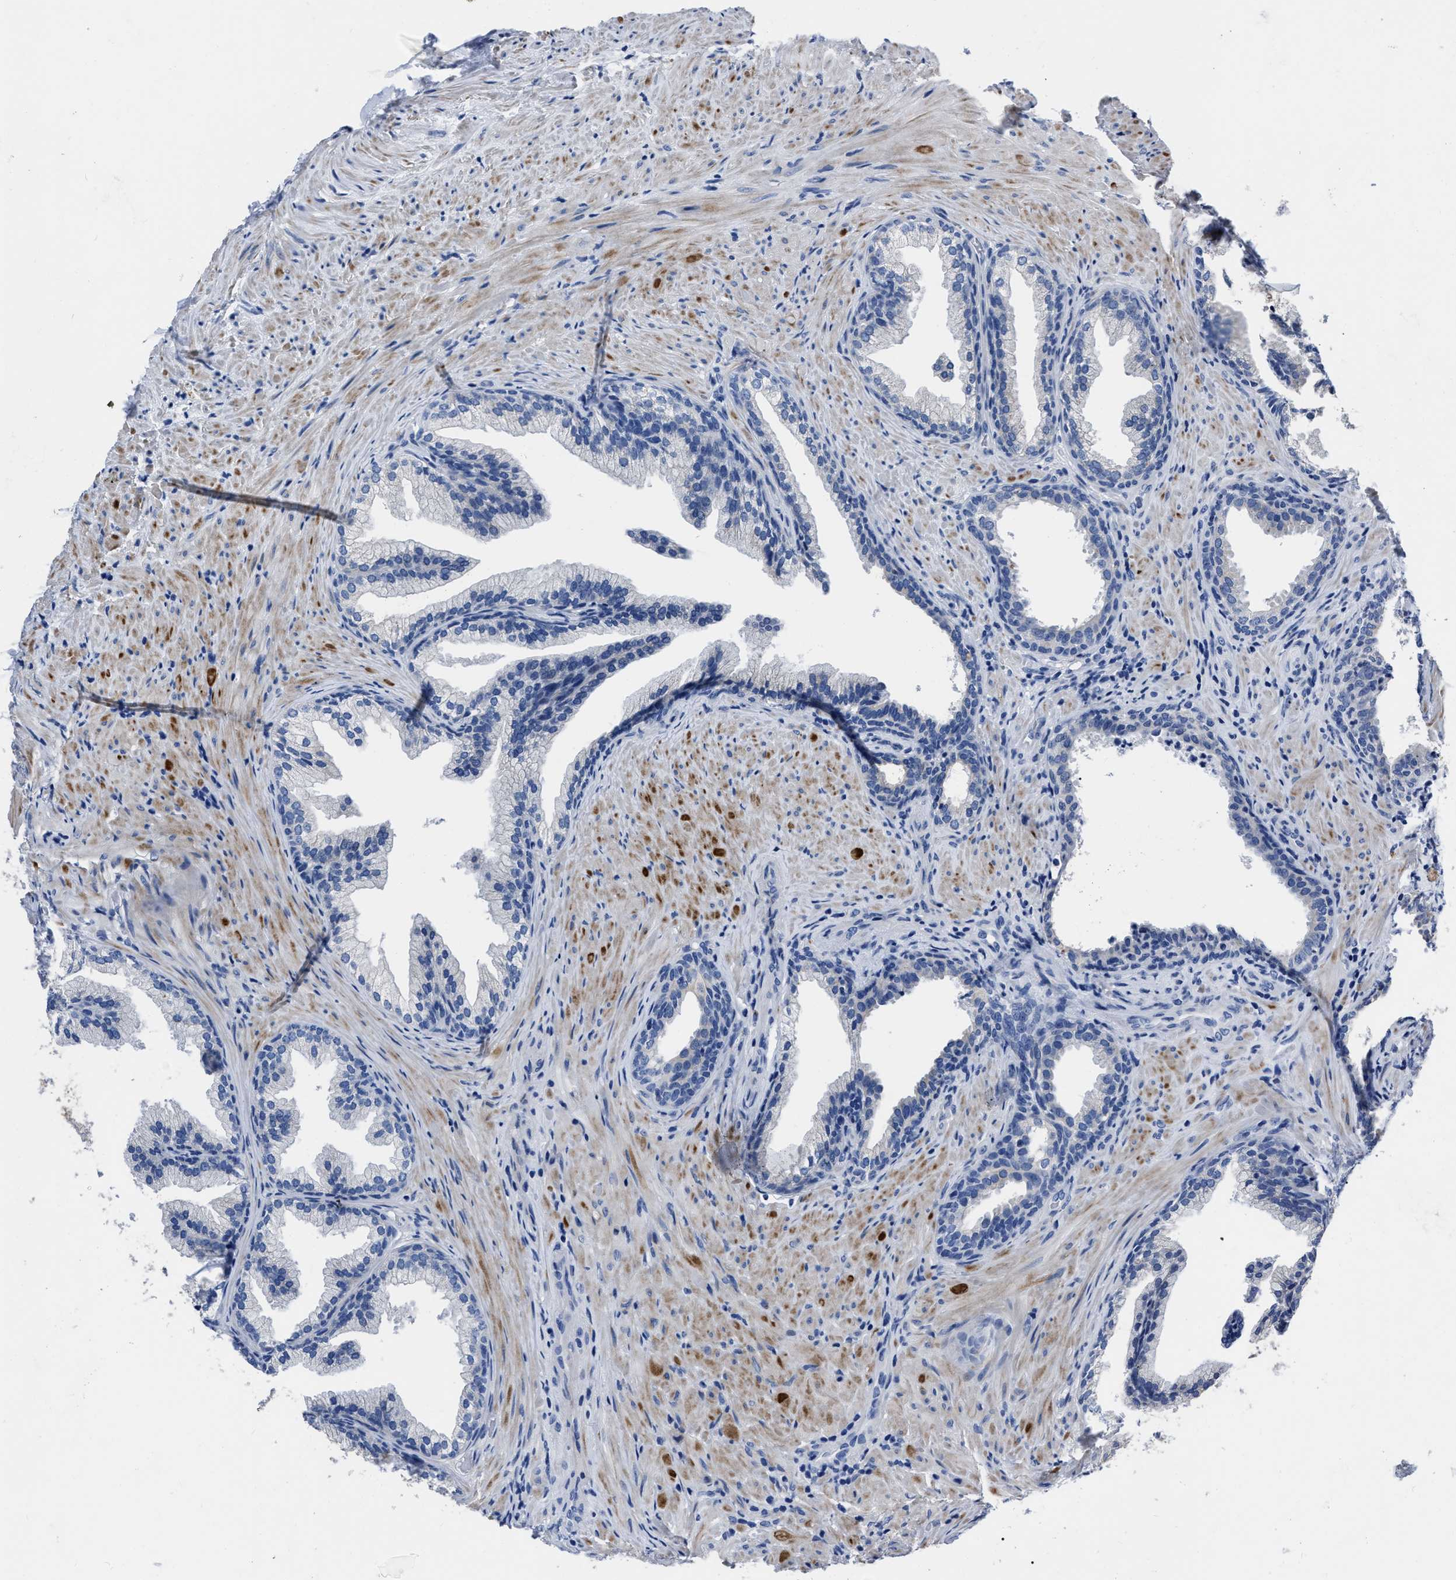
{"staining": {"intensity": "negative", "quantity": "none", "location": "none"}, "tissue": "prostate", "cell_type": "Glandular cells", "image_type": "normal", "snomed": [{"axis": "morphology", "description": "Normal tissue, NOS"}, {"axis": "topography", "description": "Prostate"}], "caption": "IHC of unremarkable human prostate exhibits no staining in glandular cells.", "gene": "MOV10L1", "patient": {"sex": "male", "age": 76}}